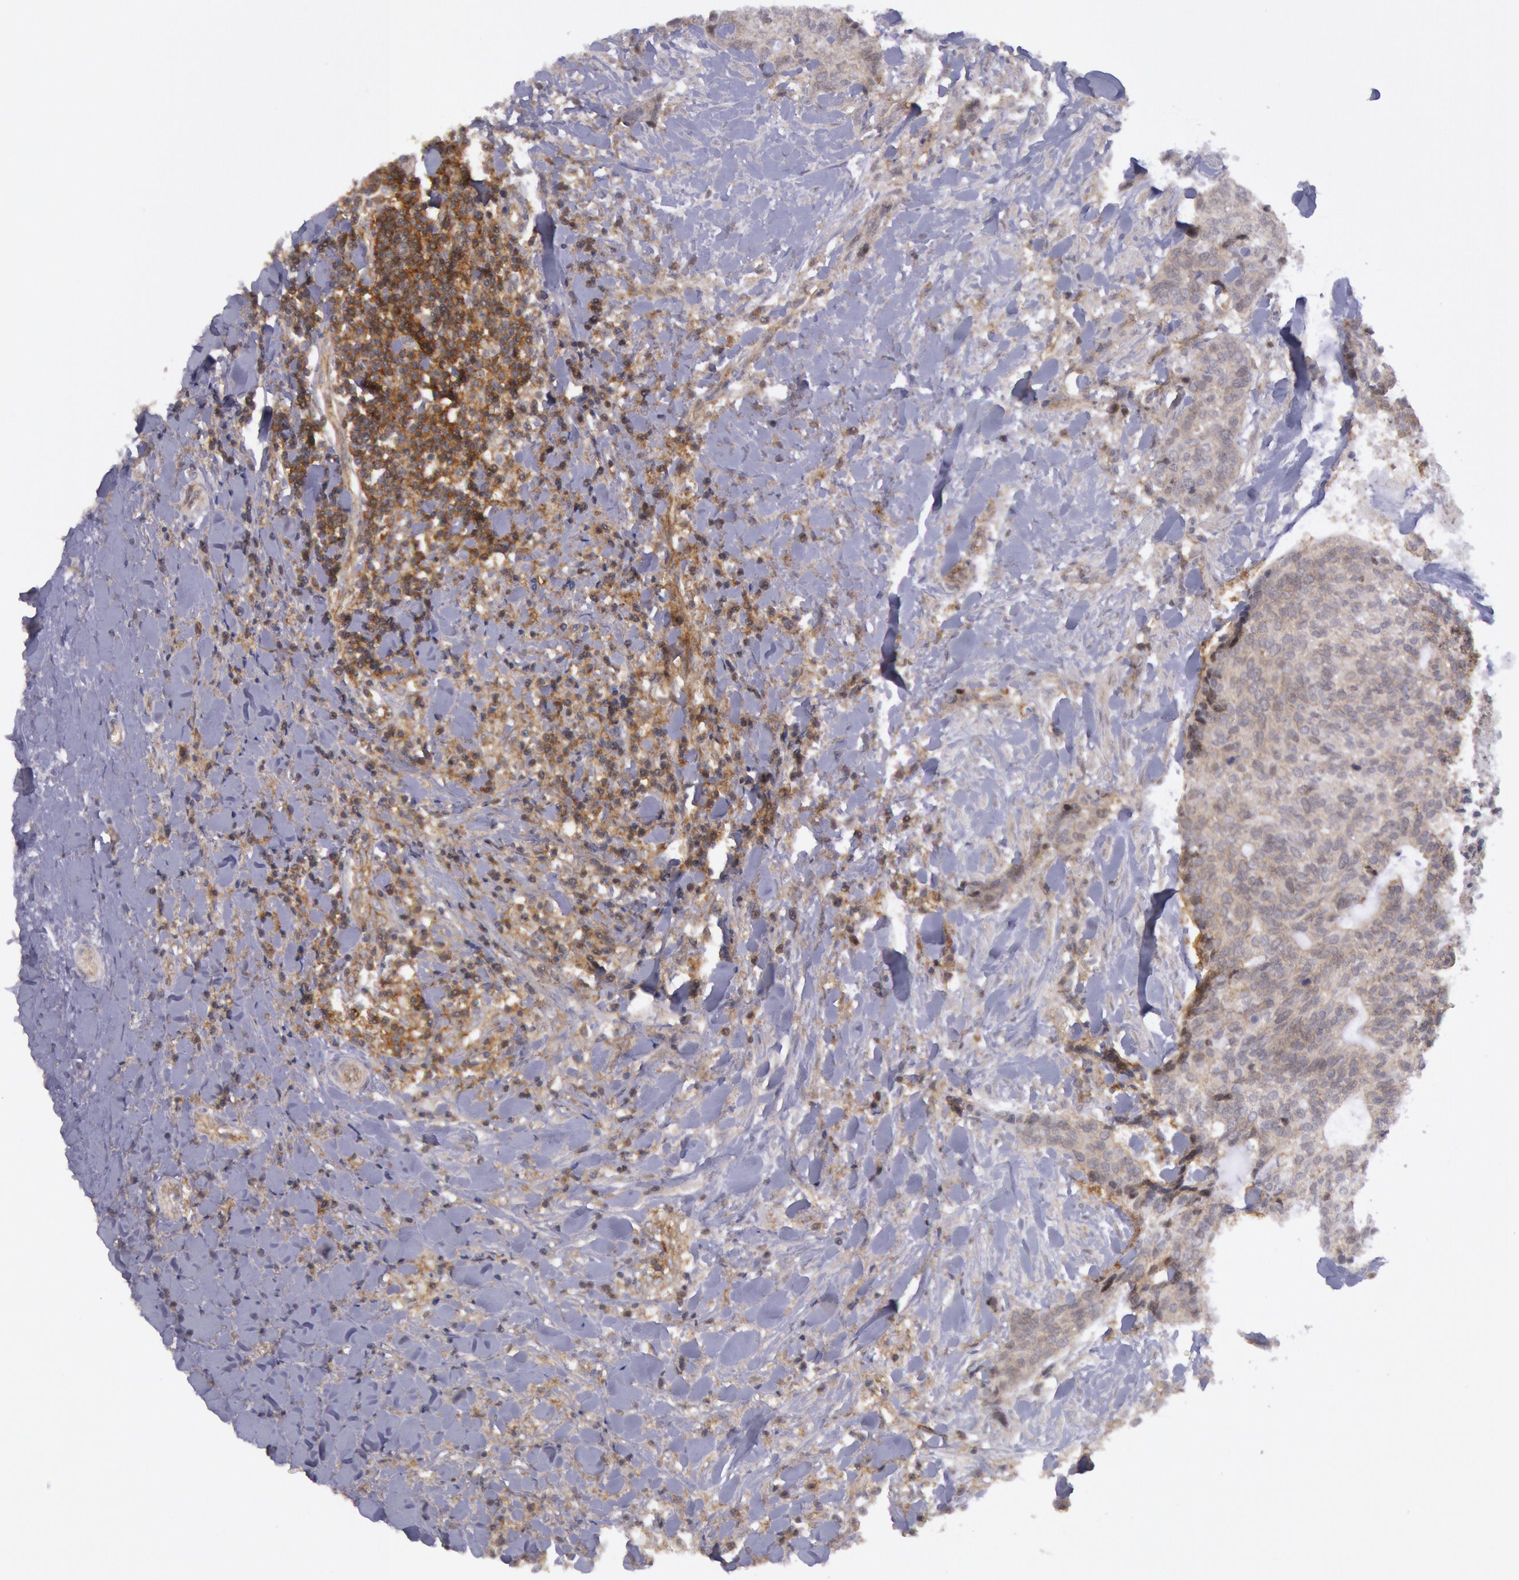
{"staining": {"intensity": "weak", "quantity": "<25%", "location": "cytoplasmic/membranous"}, "tissue": "head and neck cancer", "cell_type": "Tumor cells", "image_type": "cancer", "snomed": [{"axis": "morphology", "description": "Squamous cell carcinoma, NOS"}, {"axis": "topography", "description": "Salivary gland"}, {"axis": "topography", "description": "Head-Neck"}], "caption": "Immunohistochemistry (IHC) of squamous cell carcinoma (head and neck) reveals no positivity in tumor cells.", "gene": "STX4", "patient": {"sex": "male", "age": 70}}